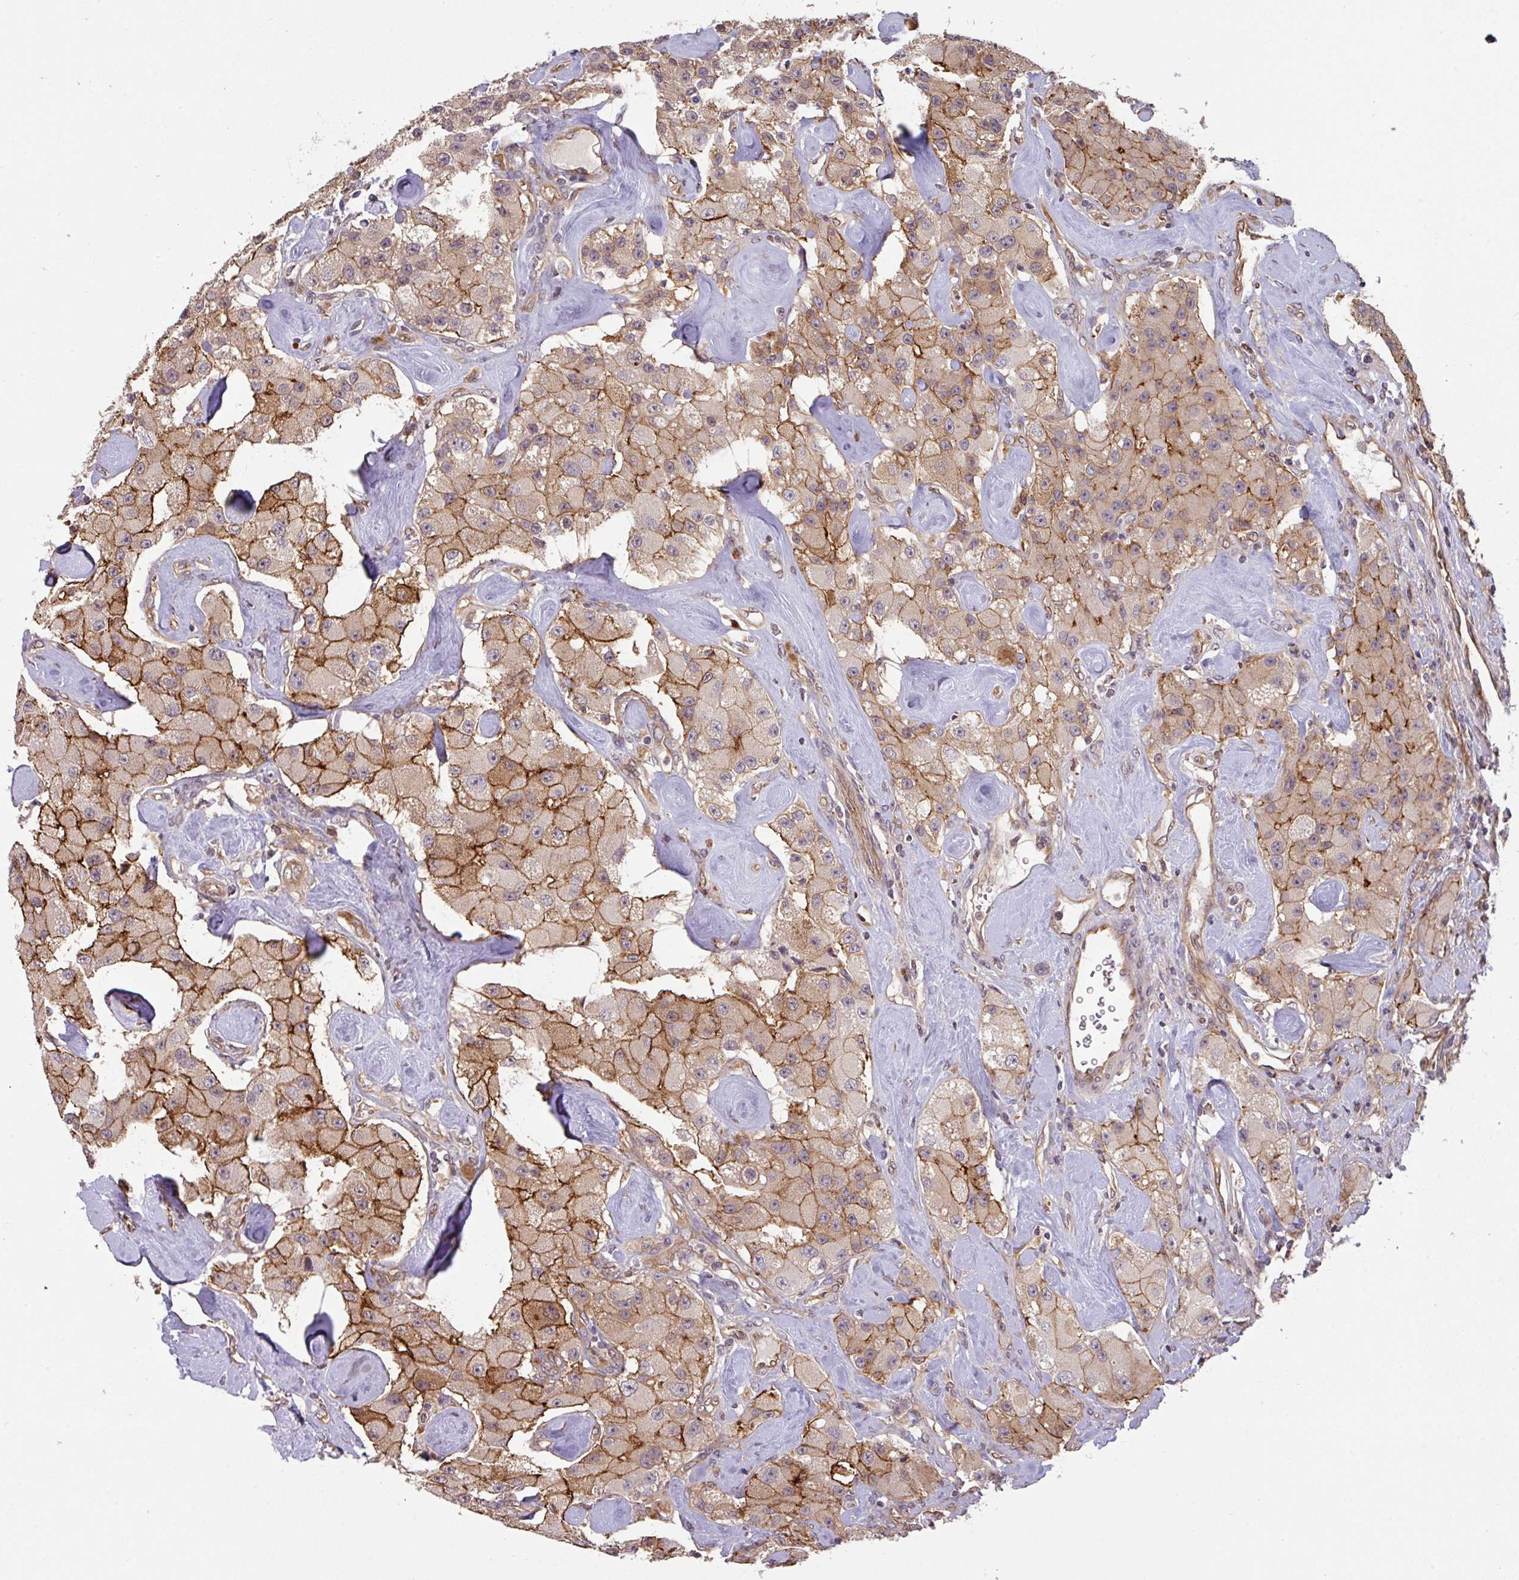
{"staining": {"intensity": "moderate", "quantity": ">75%", "location": "cytoplasmic/membranous"}, "tissue": "carcinoid", "cell_type": "Tumor cells", "image_type": "cancer", "snomed": [{"axis": "morphology", "description": "Carcinoid, malignant, NOS"}, {"axis": "topography", "description": "Pancreas"}], "caption": "This is a photomicrograph of immunohistochemistry (IHC) staining of carcinoid (malignant), which shows moderate staining in the cytoplasmic/membranous of tumor cells.", "gene": "CYFIP2", "patient": {"sex": "male", "age": 41}}